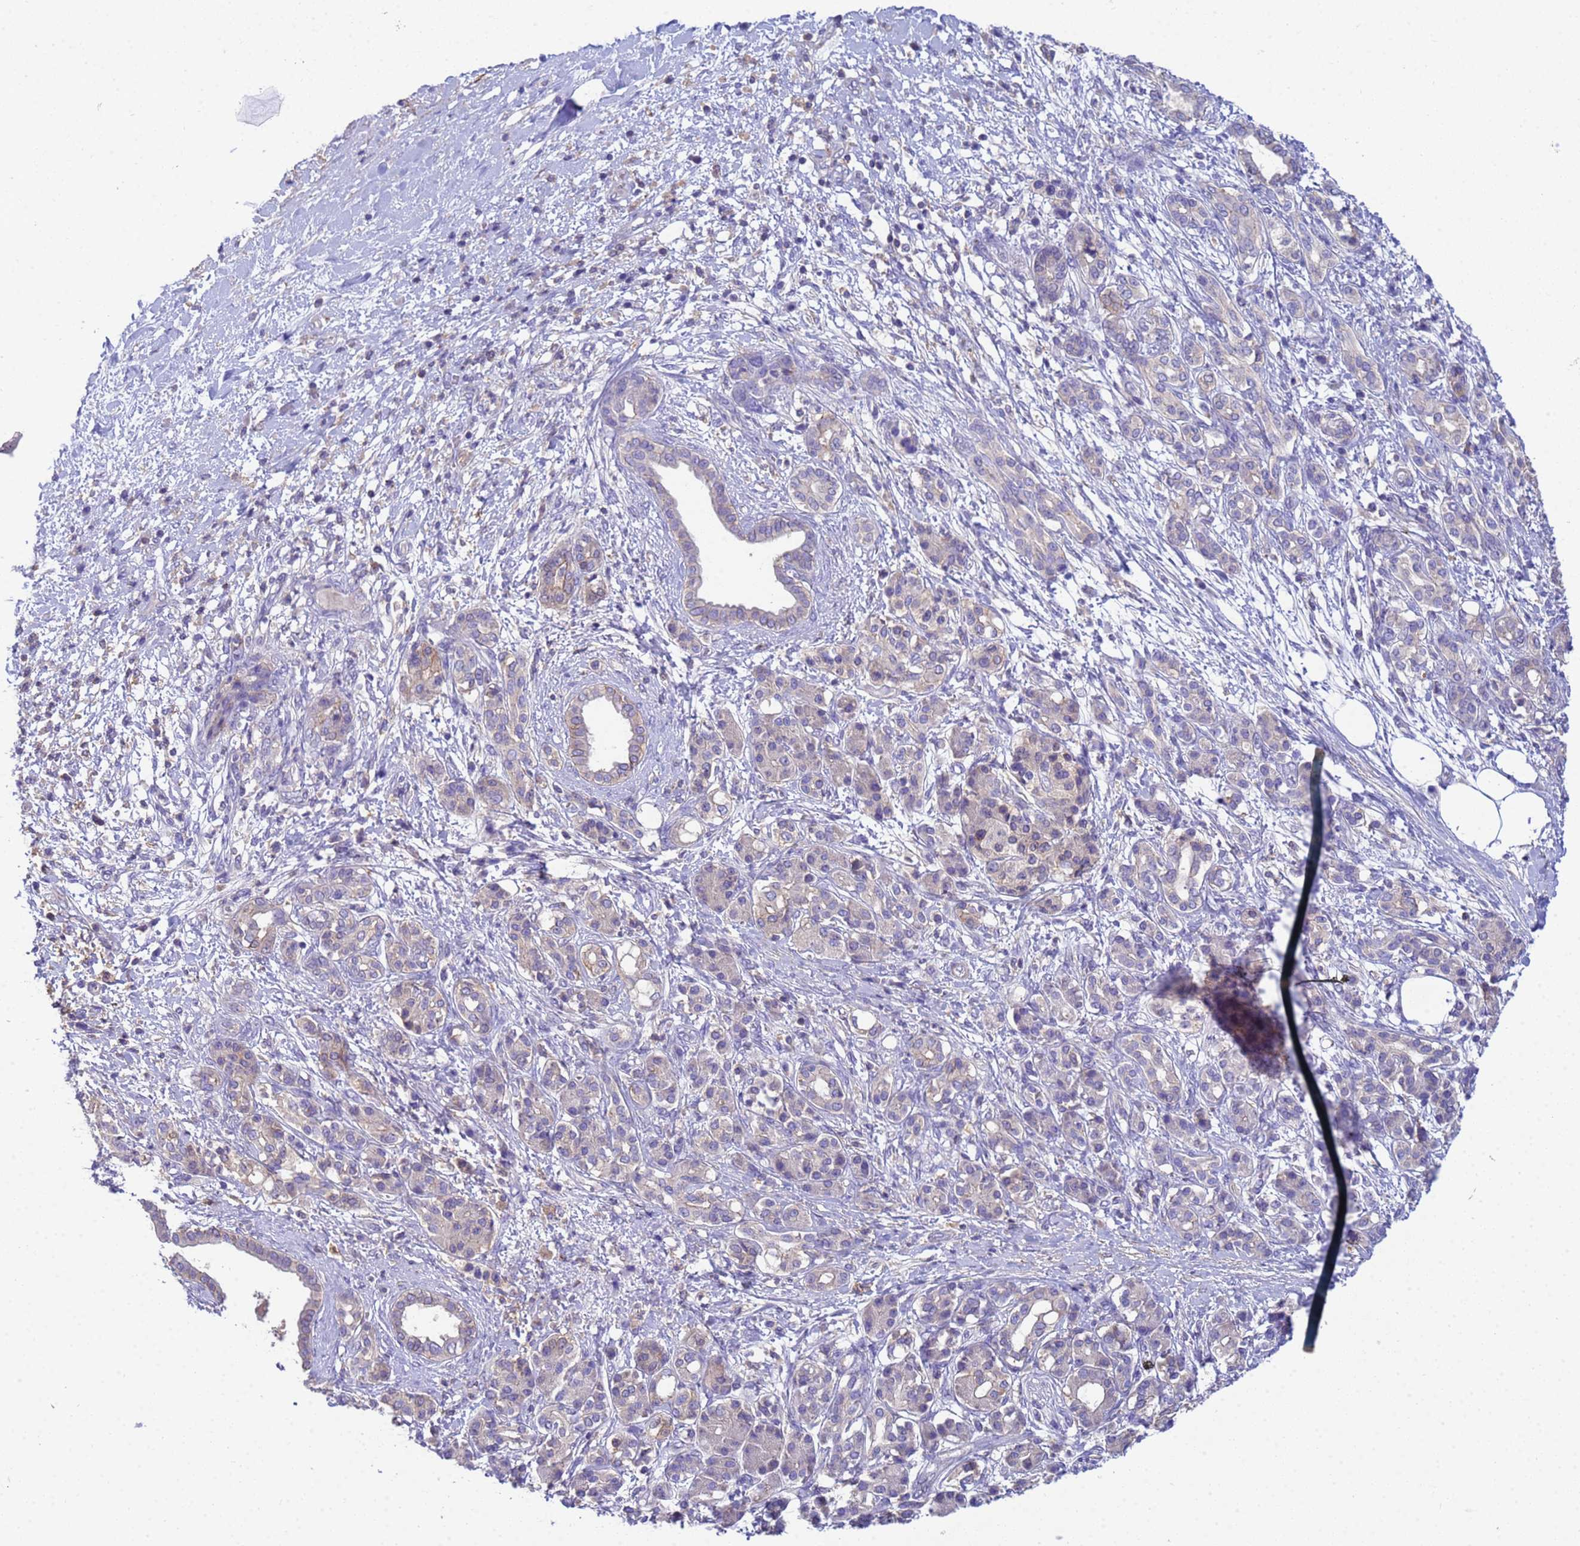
{"staining": {"intensity": "negative", "quantity": "none", "location": "none"}, "tissue": "pancreatic cancer", "cell_type": "Tumor cells", "image_type": "cancer", "snomed": [{"axis": "morphology", "description": "Adenocarcinoma, NOS"}, {"axis": "topography", "description": "Pancreas"}], "caption": "Tumor cells are negative for protein expression in human pancreatic adenocarcinoma. (DAB (3,3'-diaminobenzidine) IHC, high magnification).", "gene": "KLHL13", "patient": {"sex": "female", "age": 55}}